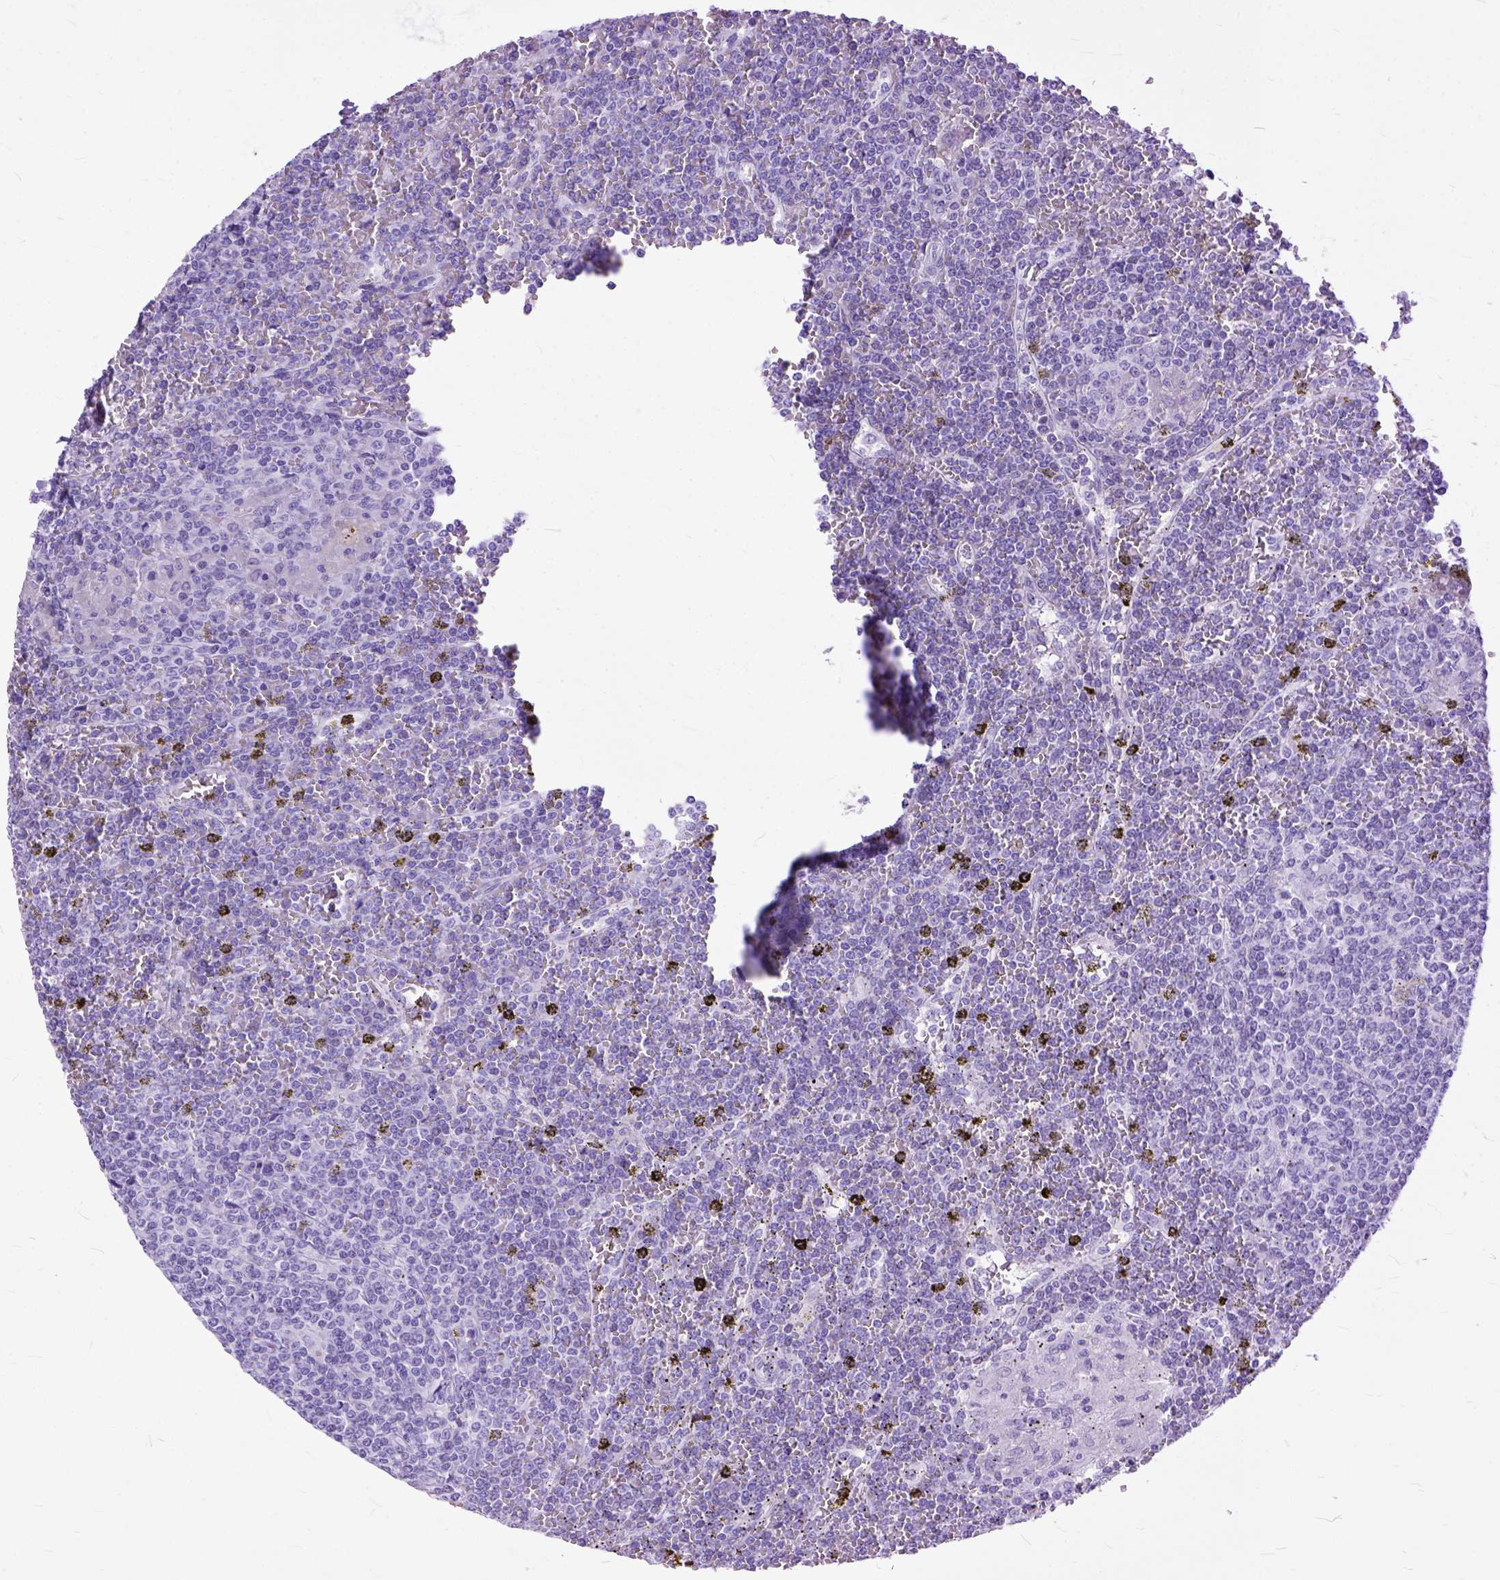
{"staining": {"intensity": "negative", "quantity": "none", "location": "none"}, "tissue": "lymphoma", "cell_type": "Tumor cells", "image_type": "cancer", "snomed": [{"axis": "morphology", "description": "Malignant lymphoma, non-Hodgkin's type, Low grade"}, {"axis": "topography", "description": "Spleen"}], "caption": "A high-resolution photomicrograph shows immunohistochemistry staining of lymphoma, which demonstrates no significant expression in tumor cells. (DAB immunohistochemistry visualized using brightfield microscopy, high magnification).", "gene": "GNGT1", "patient": {"sex": "female", "age": 19}}